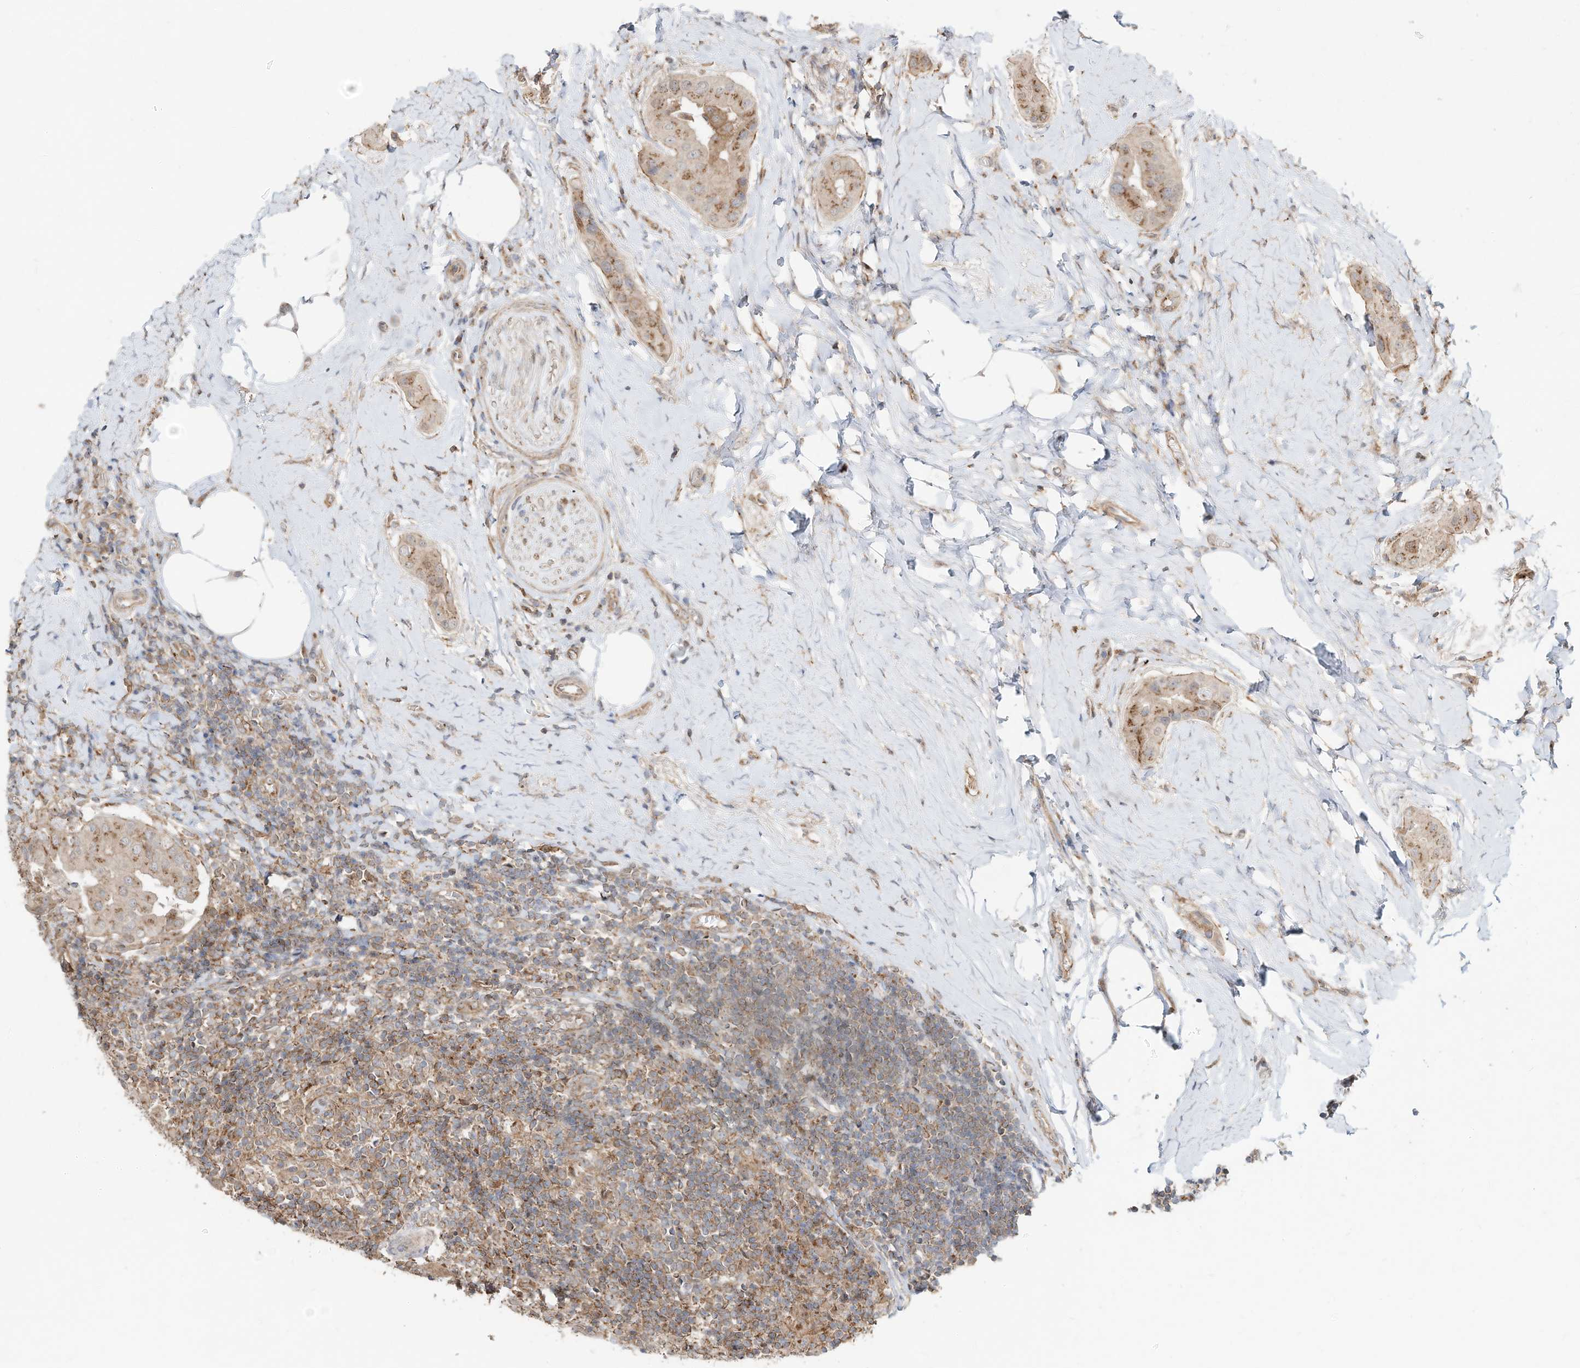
{"staining": {"intensity": "moderate", "quantity": ">75%", "location": "cytoplasmic/membranous"}, "tissue": "thyroid cancer", "cell_type": "Tumor cells", "image_type": "cancer", "snomed": [{"axis": "morphology", "description": "Papillary adenocarcinoma, NOS"}, {"axis": "topography", "description": "Thyroid gland"}], "caption": "Immunohistochemistry (DAB (3,3'-diaminobenzidine)) staining of papillary adenocarcinoma (thyroid) reveals moderate cytoplasmic/membranous protein positivity in approximately >75% of tumor cells.", "gene": "CUX1", "patient": {"sex": "male", "age": 33}}